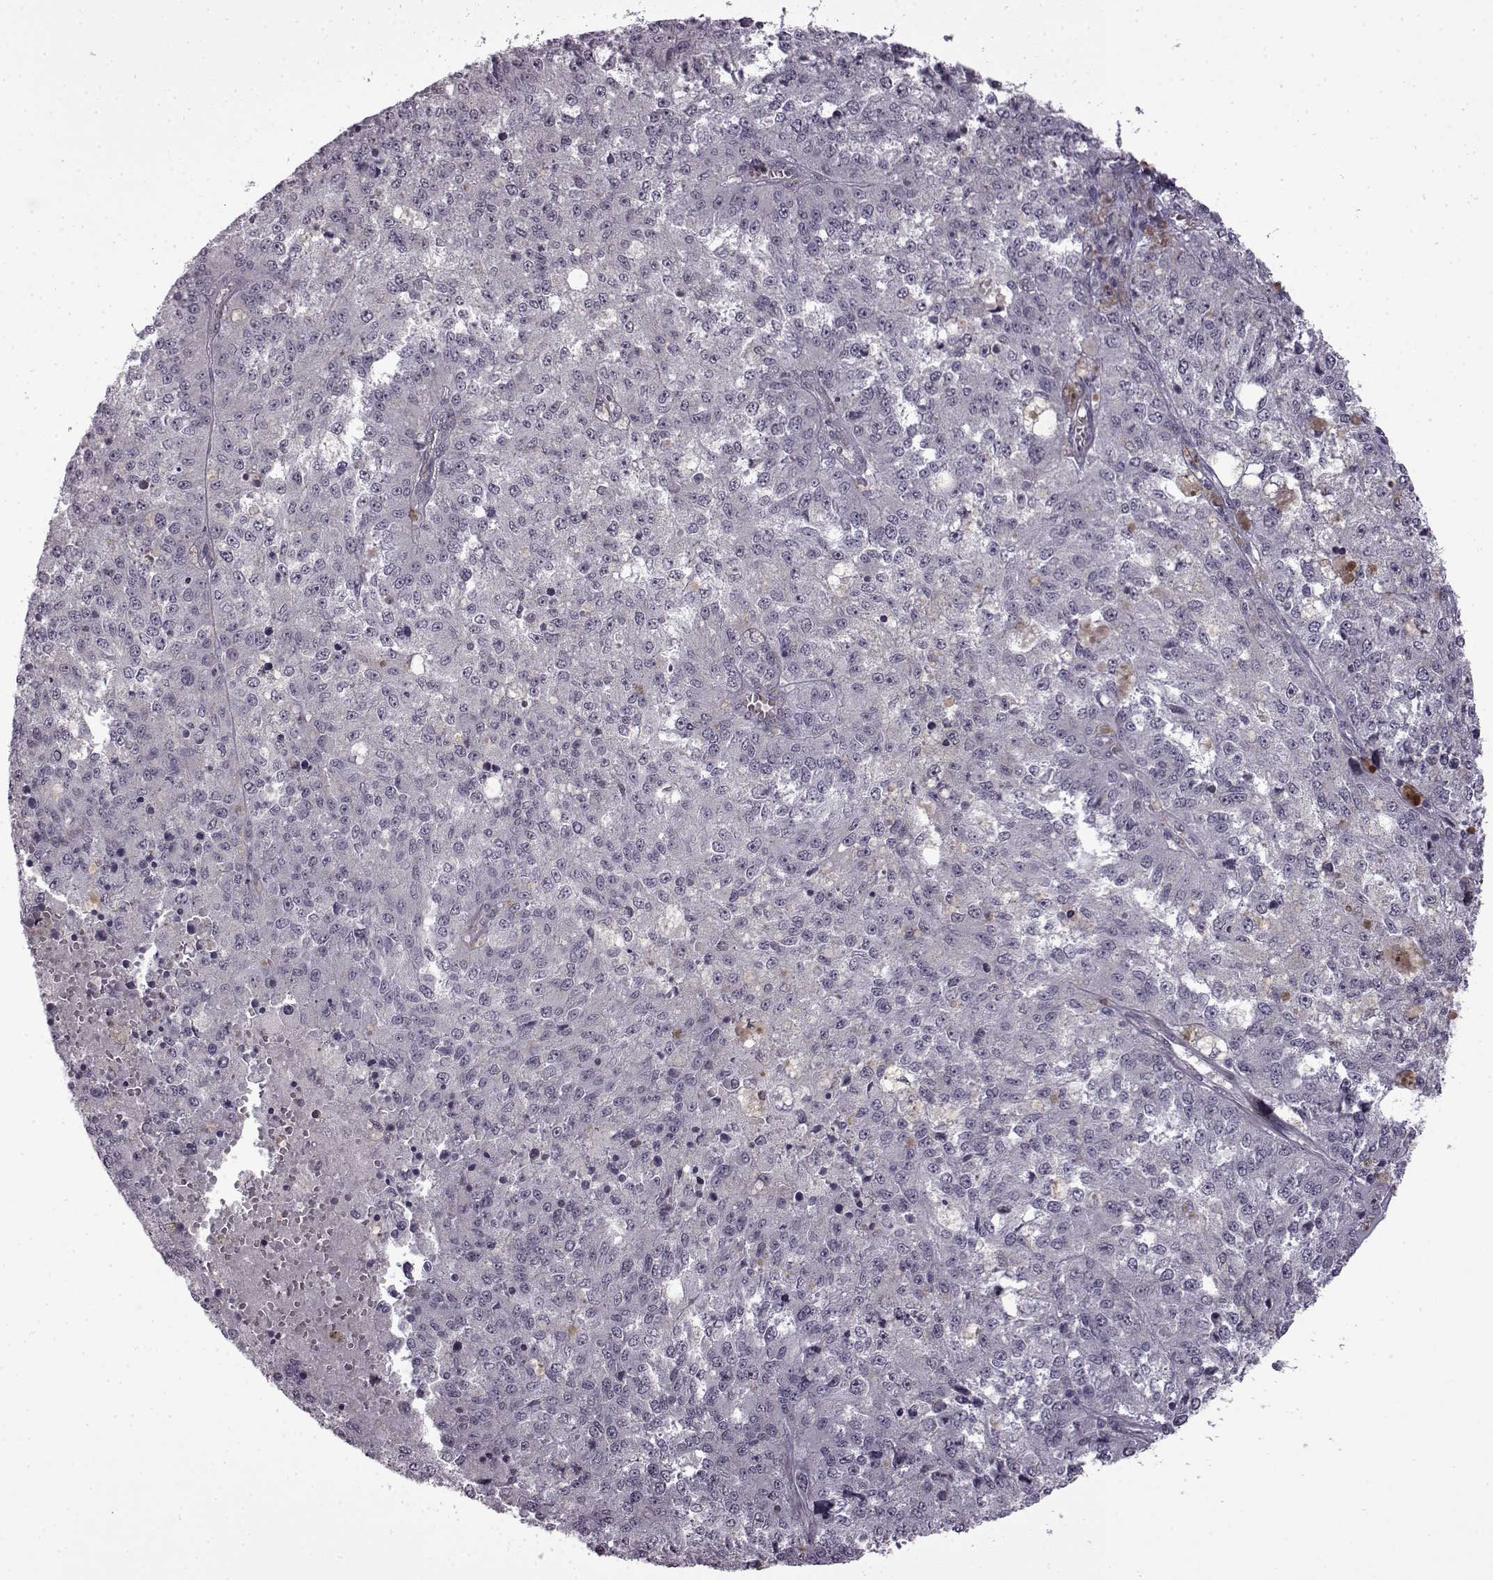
{"staining": {"intensity": "negative", "quantity": "none", "location": "none"}, "tissue": "melanoma", "cell_type": "Tumor cells", "image_type": "cancer", "snomed": [{"axis": "morphology", "description": "Malignant melanoma, Metastatic site"}, {"axis": "topography", "description": "Lymph node"}], "caption": "This is an IHC image of malignant melanoma (metastatic site). There is no expression in tumor cells.", "gene": "SYNPO2", "patient": {"sex": "female", "age": 64}}